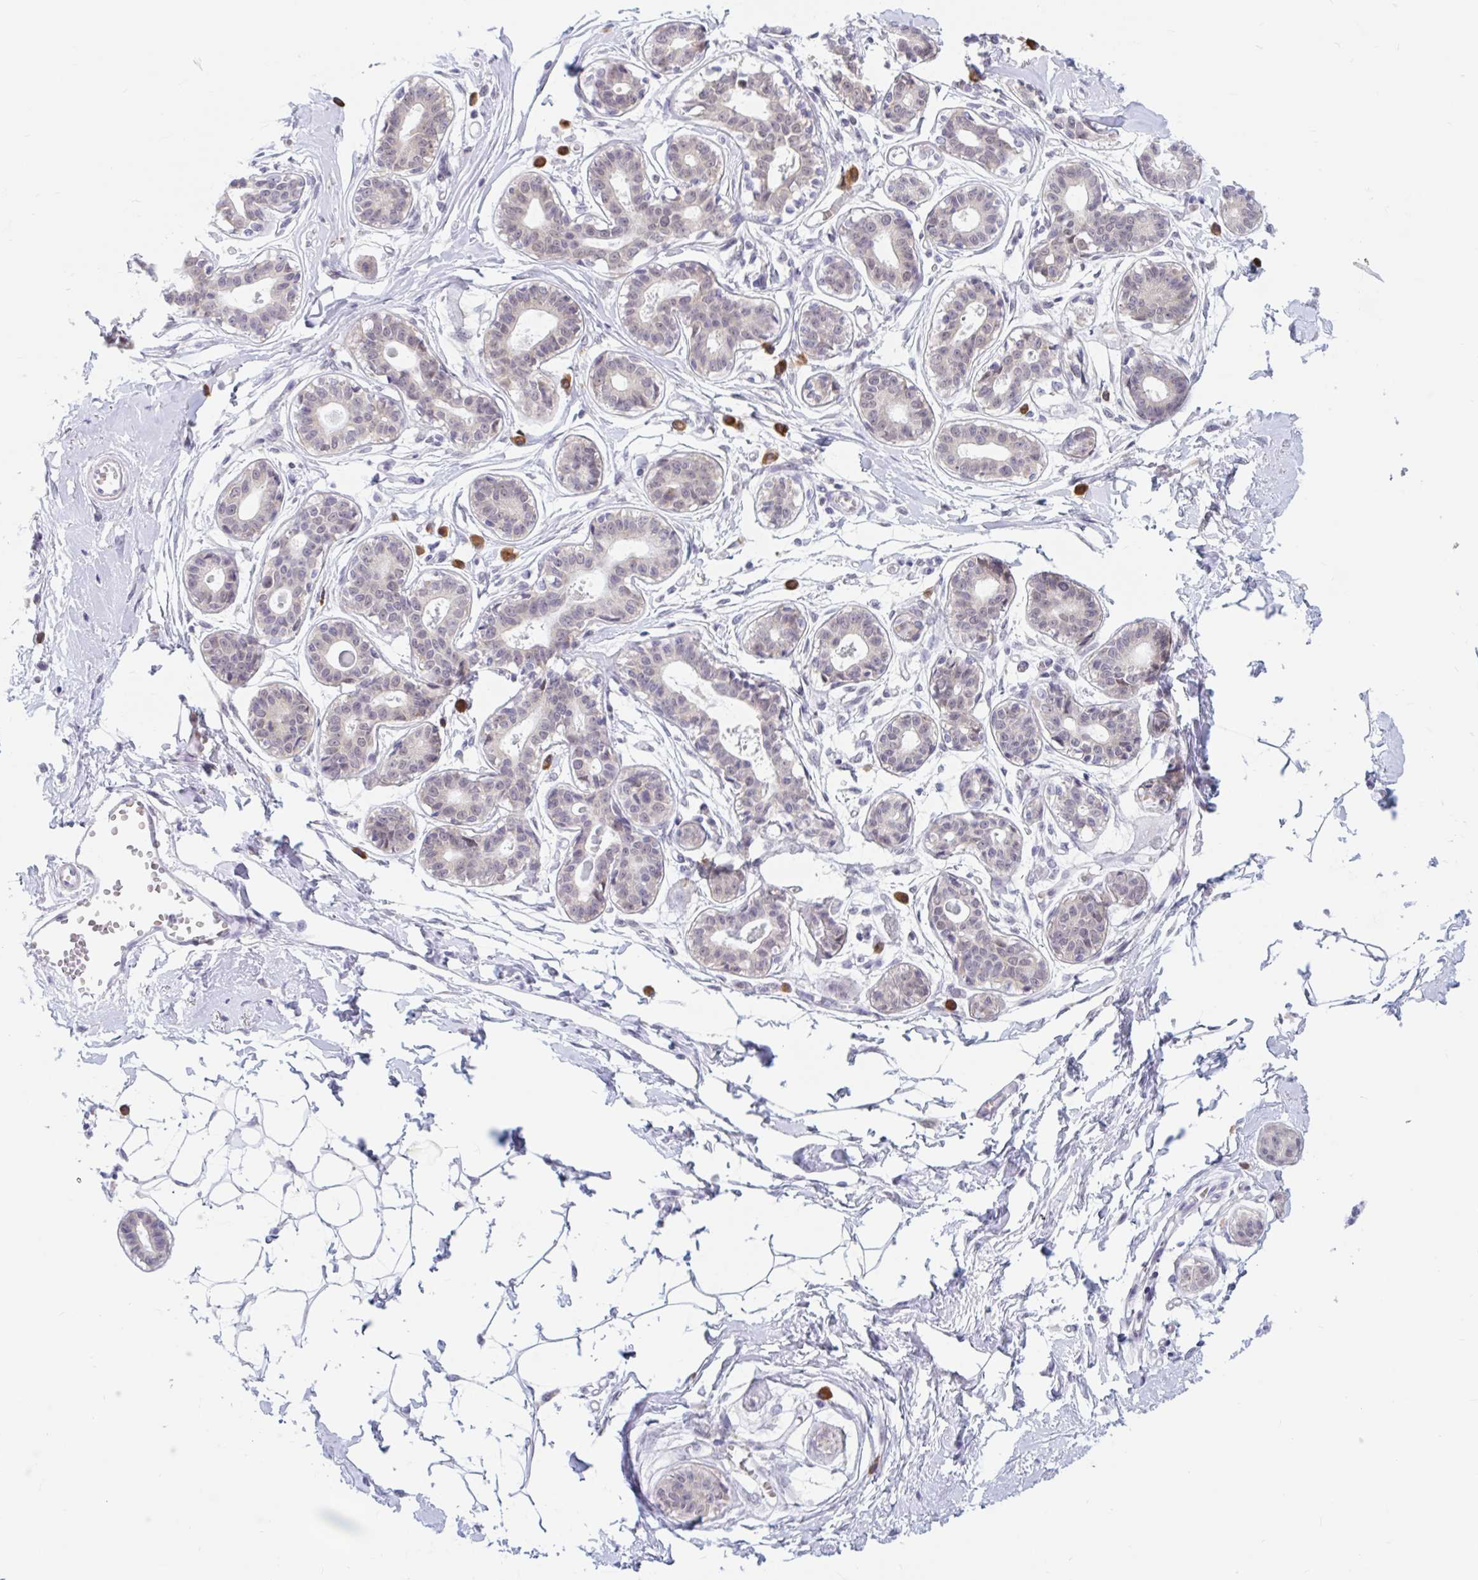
{"staining": {"intensity": "negative", "quantity": "none", "location": "none"}, "tissue": "breast", "cell_type": "Adipocytes", "image_type": "normal", "snomed": [{"axis": "morphology", "description": "Normal tissue, NOS"}, {"axis": "topography", "description": "Breast"}], "caption": "The immunohistochemistry image has no significant staining in adipocytes of breast.", "gene": "SRSF10", "patient": {"sex": "female", "age": 45}}